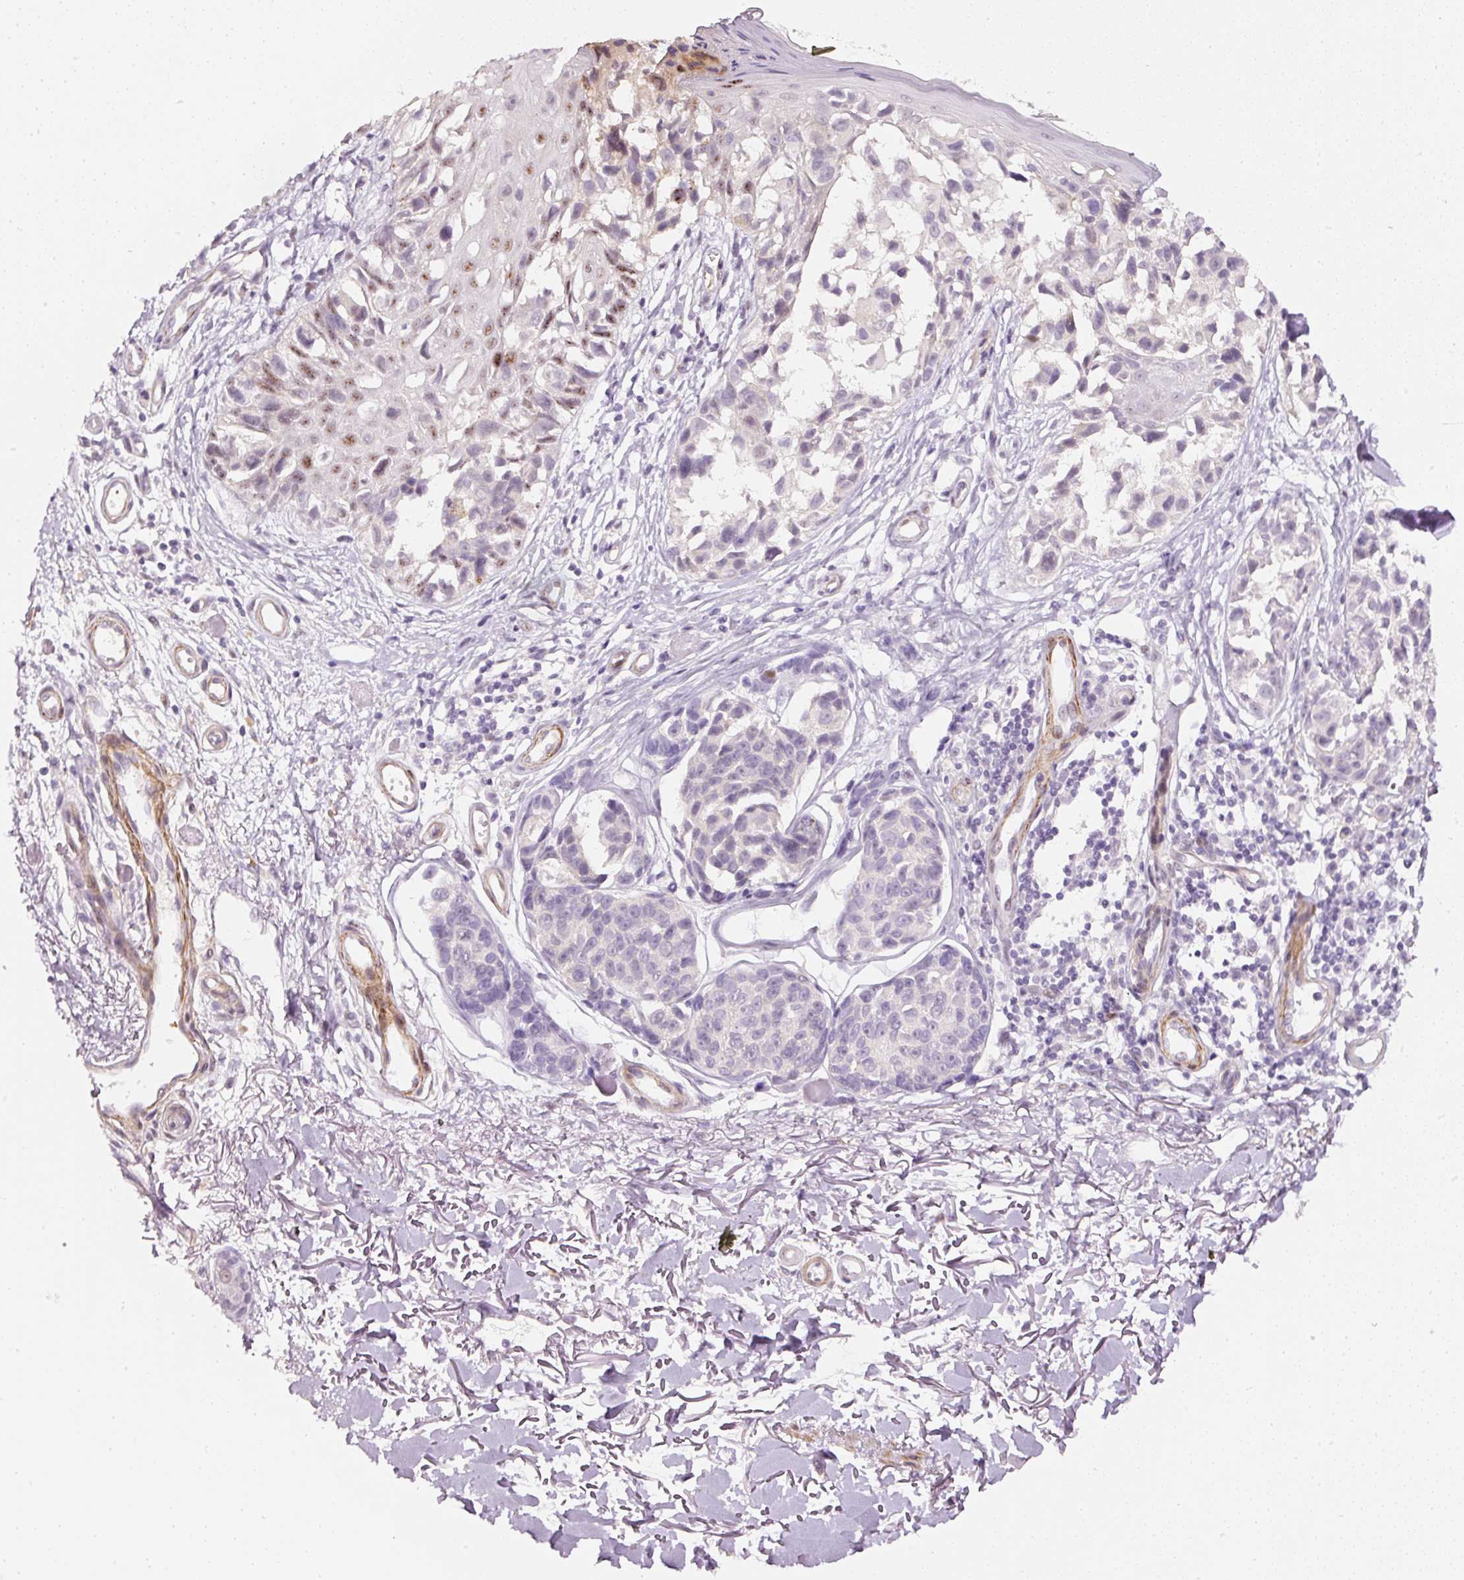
{"staining": {"intensity": "negative", "quantity": "none", "location": "none"}, "tissue": "melanoma", "cell_type": "Tumor cells", "image_type": "cancer", "snomed": [{"axis": "morphology", "description": "Malignant melanoma, NOS"}, {"axis": "topography", "description": "Skin"}], "caption": "Protein analysis of melanoma demonstrates no significant positivity in tumor cells. (DAB immunohistochemistry, high magnification).", "gene": "TOGARAM1", "patient": {"sex": "male", "age": 73}}